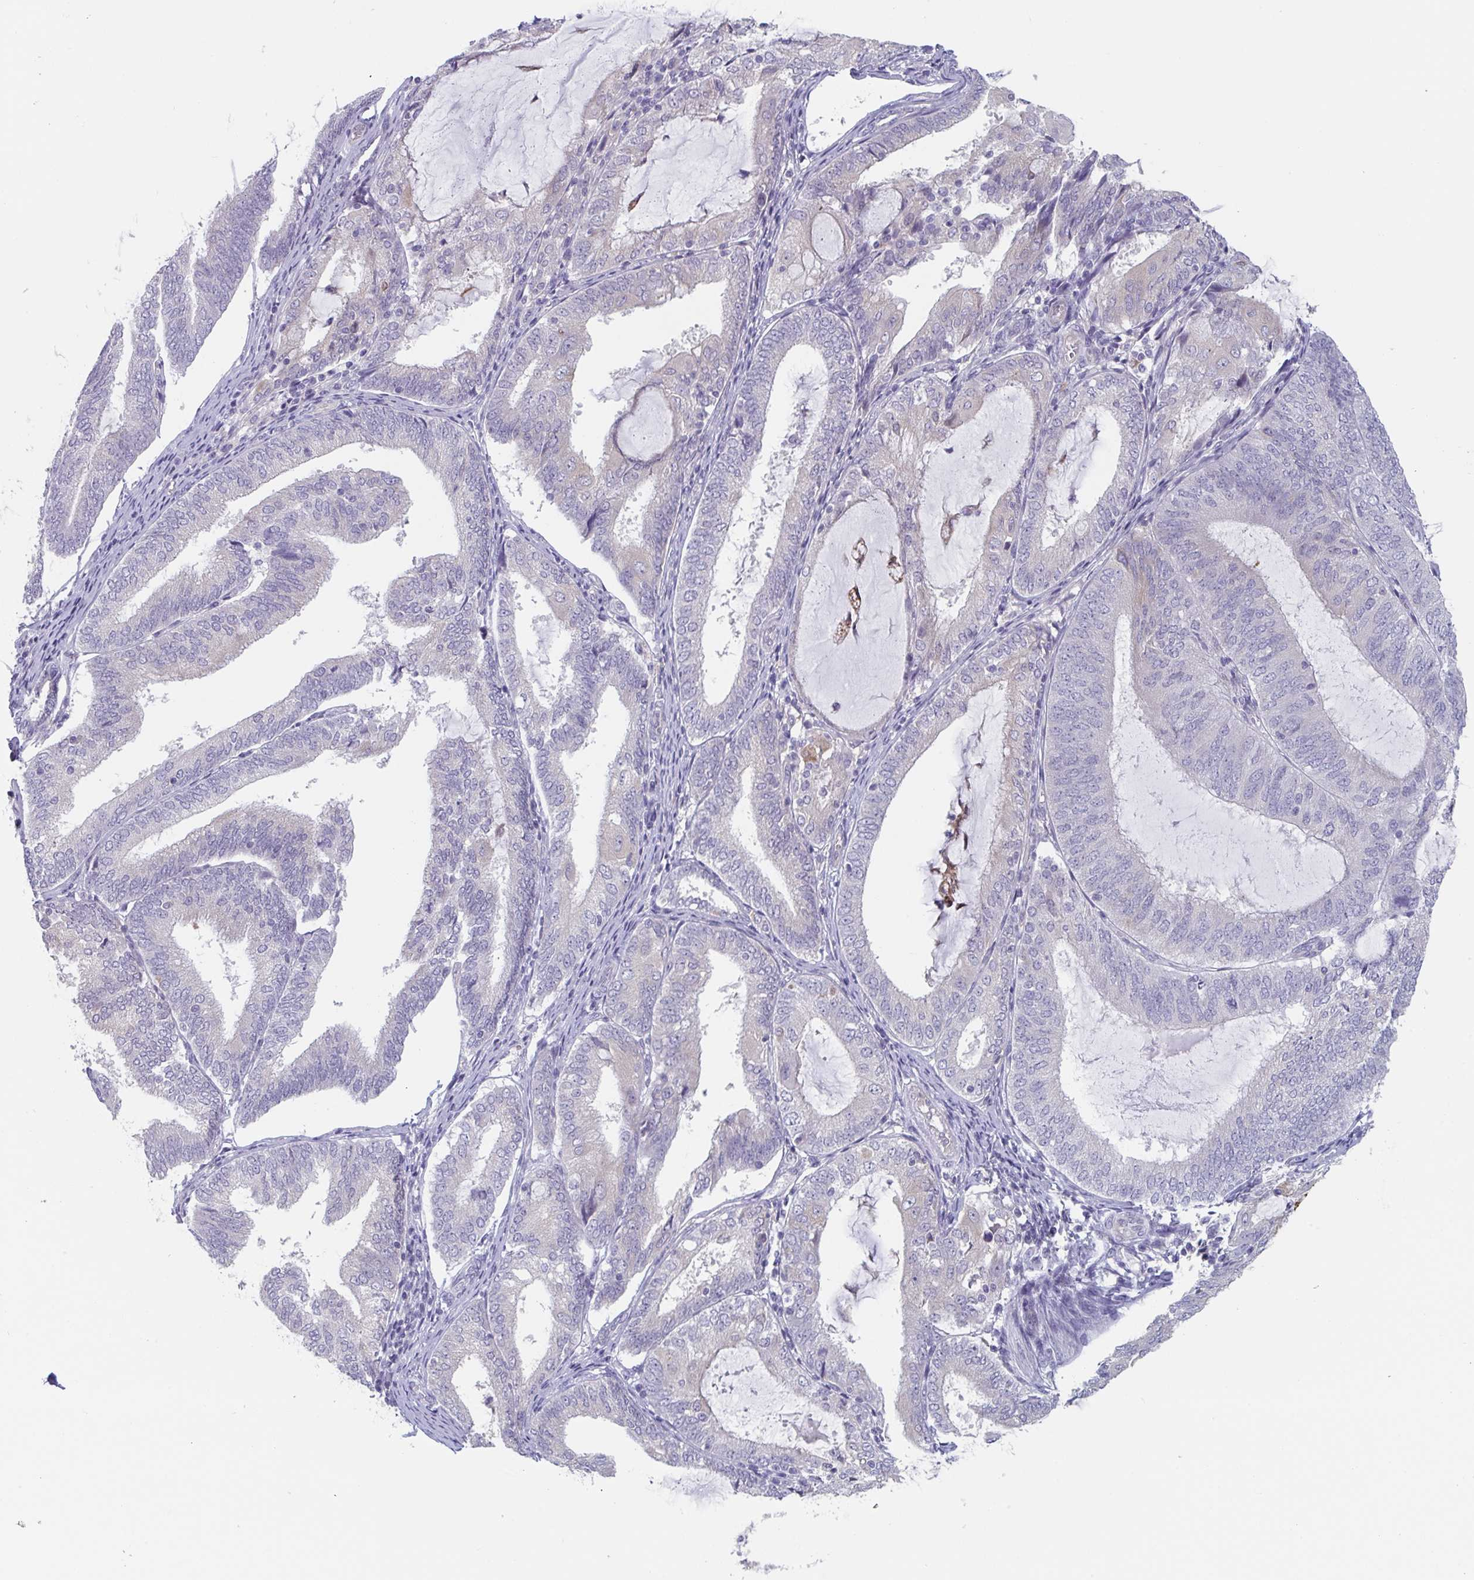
{"staining": {"intensity": "negative", "quantity": "none", "location": "none"}, "tissue": "endometrial cancer", "cell_type": "Tumor cells", "image_type": "cancer", "snomed": [{"axis": "morphology", "description": "Adenocarcinoma, NOS"}, {"axis": "topography", "description": "Endometrium"}], "caption": "Micrograph shows no protein staining in tumor cells of endometrial cancer tissue.", "gene": "PTPRD", "patient": {"sex": "female", "age": 81}}